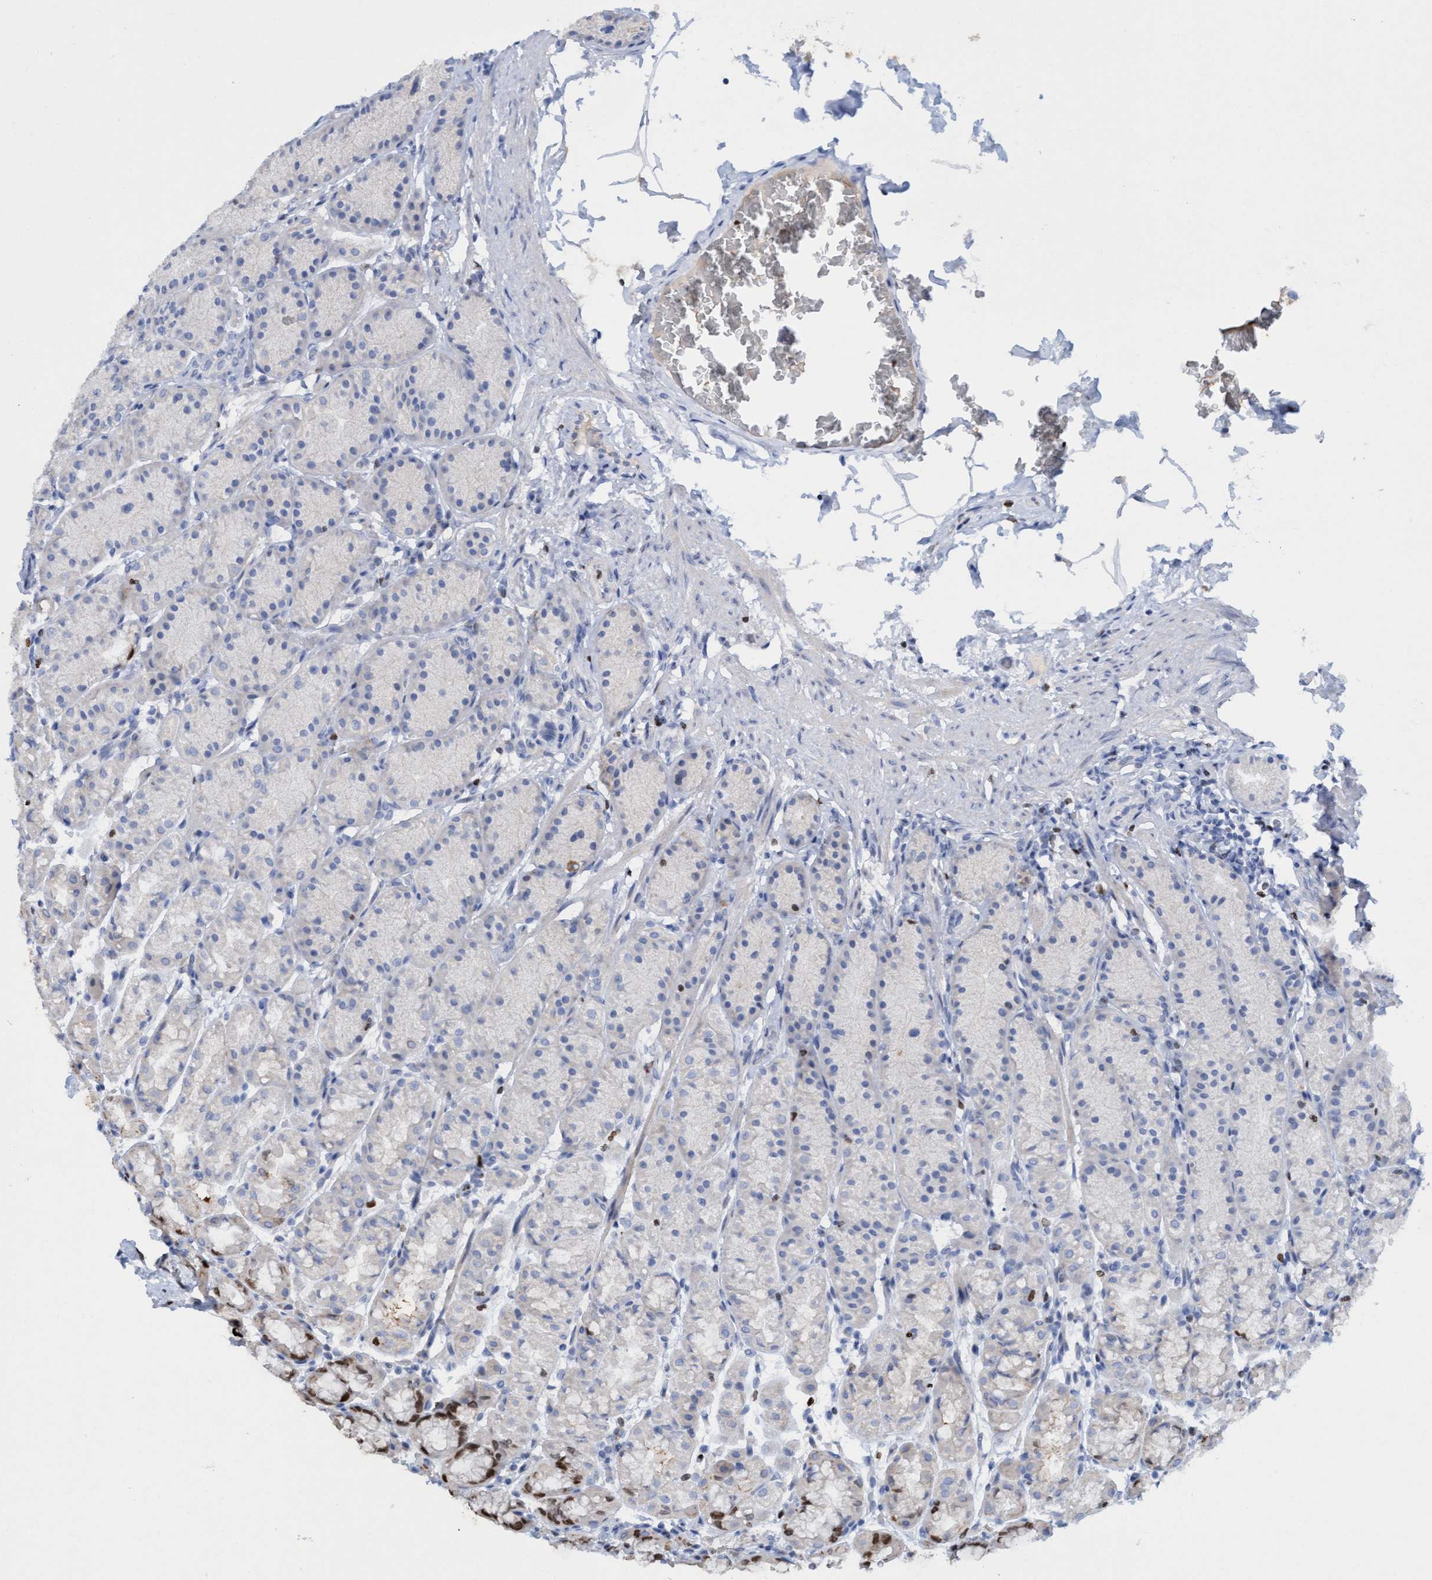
{"staining": {"intensity": "moderate", "quantity": "25%-75%", "location": "nuclear"}, "tissue": "stomach", "cell_type": "Glandular cells", "image_type": "normal", "snomed": [{"axis": "morphology", "description": "Normal tissue, NOS"}, {"axis": "topography", "description": "Stomach"}], "caption": "This micrograph displays IHC staining of normal human stomach, with medium moderate nuclear positivity in approximately 25%-75% of glandular cells.", "gene": "CBX2", "patient": {"sex": "male", "age": 42}}